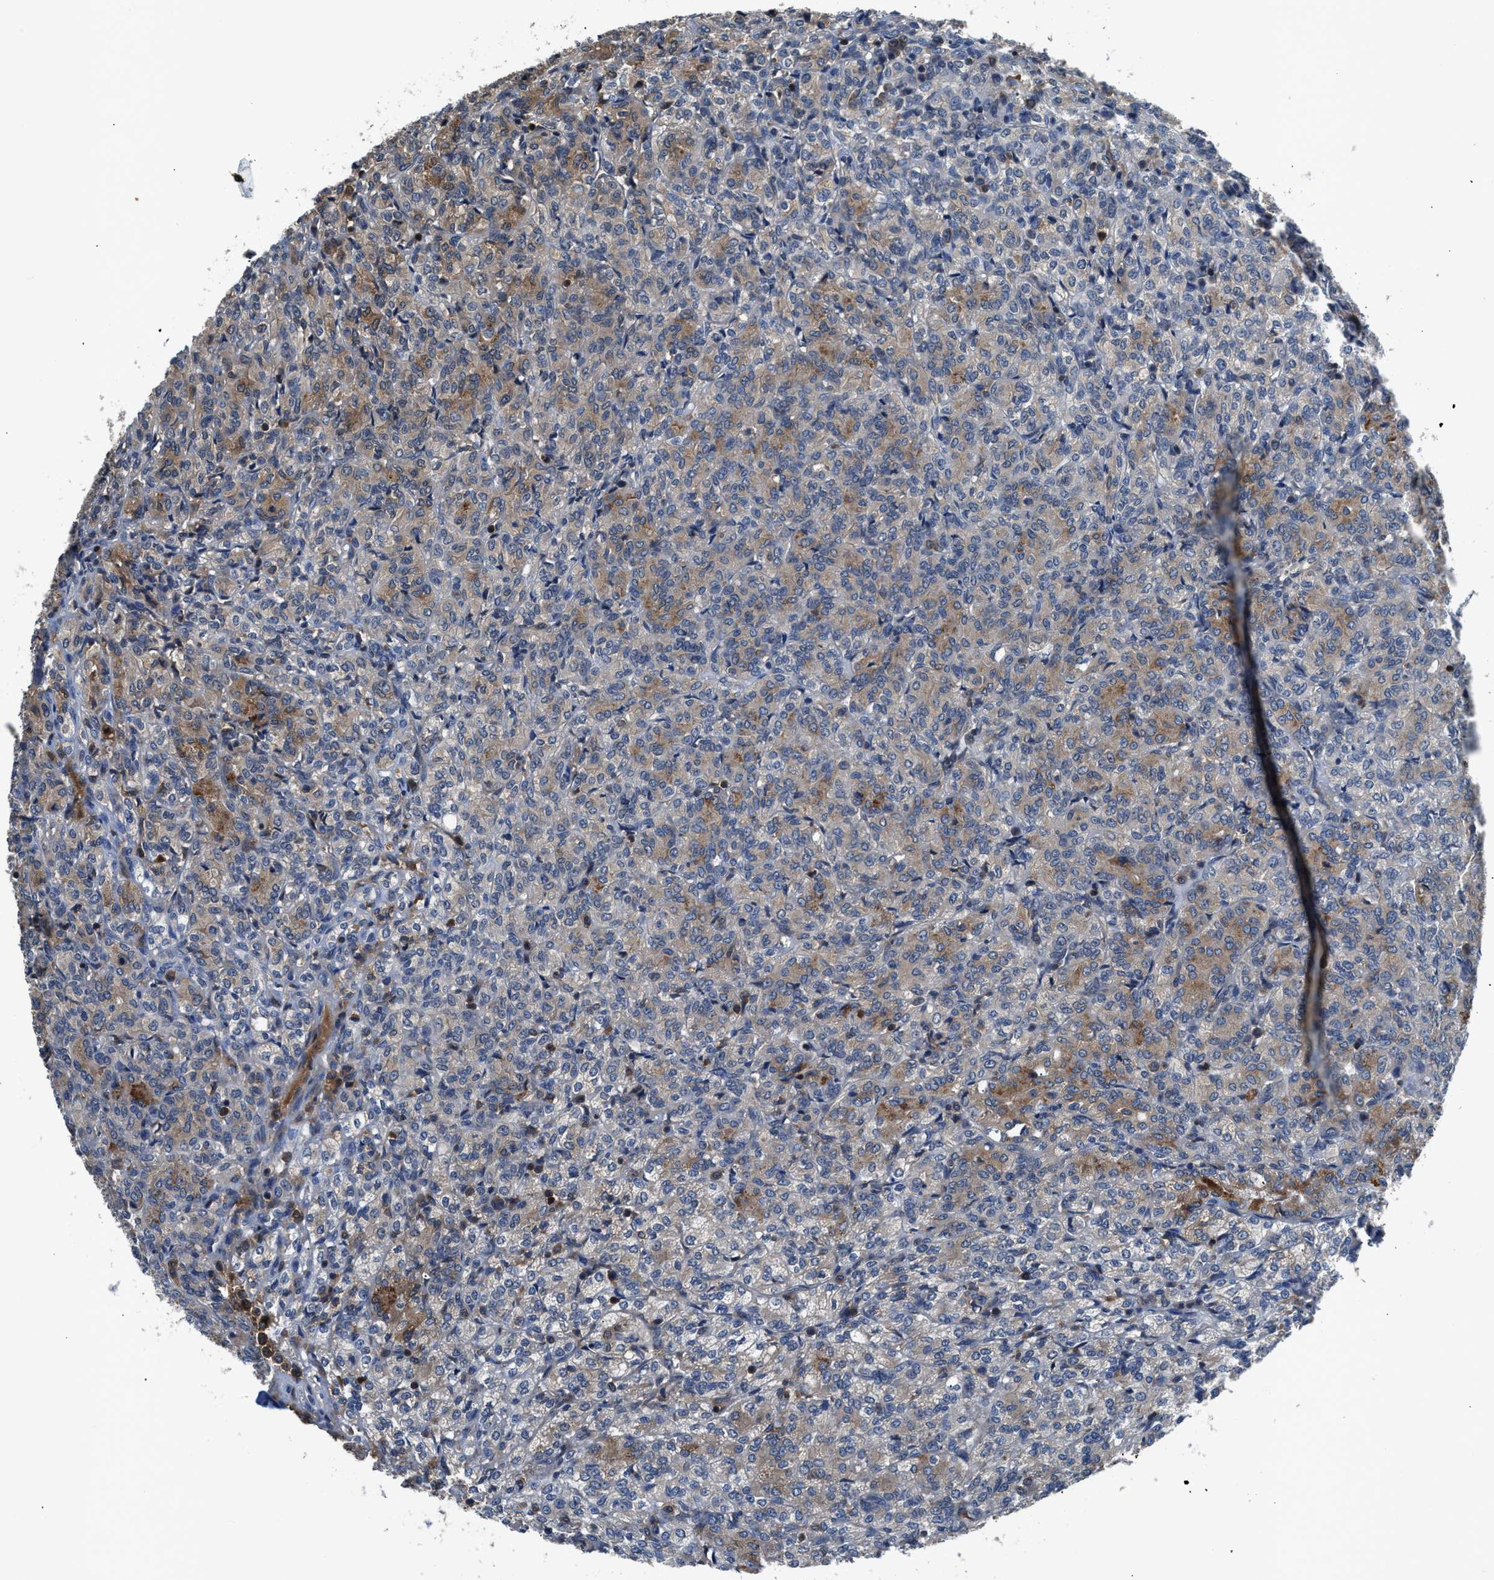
{"staining": {"intensity": "moderate", "quantity": "<25%", "location": "cytoplasmic/membranous"}, "tissue": "renal cancer", "cell_type": "Tumor cells", "image_type": "cancer", "snomed": [{"axis": "morphology", "description": "Adenocarcinoma, NOS"}, {"axis": "topography", "description": "Kidney"}], "caption": "Renal adenocarcinoma stained with a protein marker shows moderate staining in tumor cells.", "gene": "PAFAH2", "patient": {"sex": "male", "age": 77}}